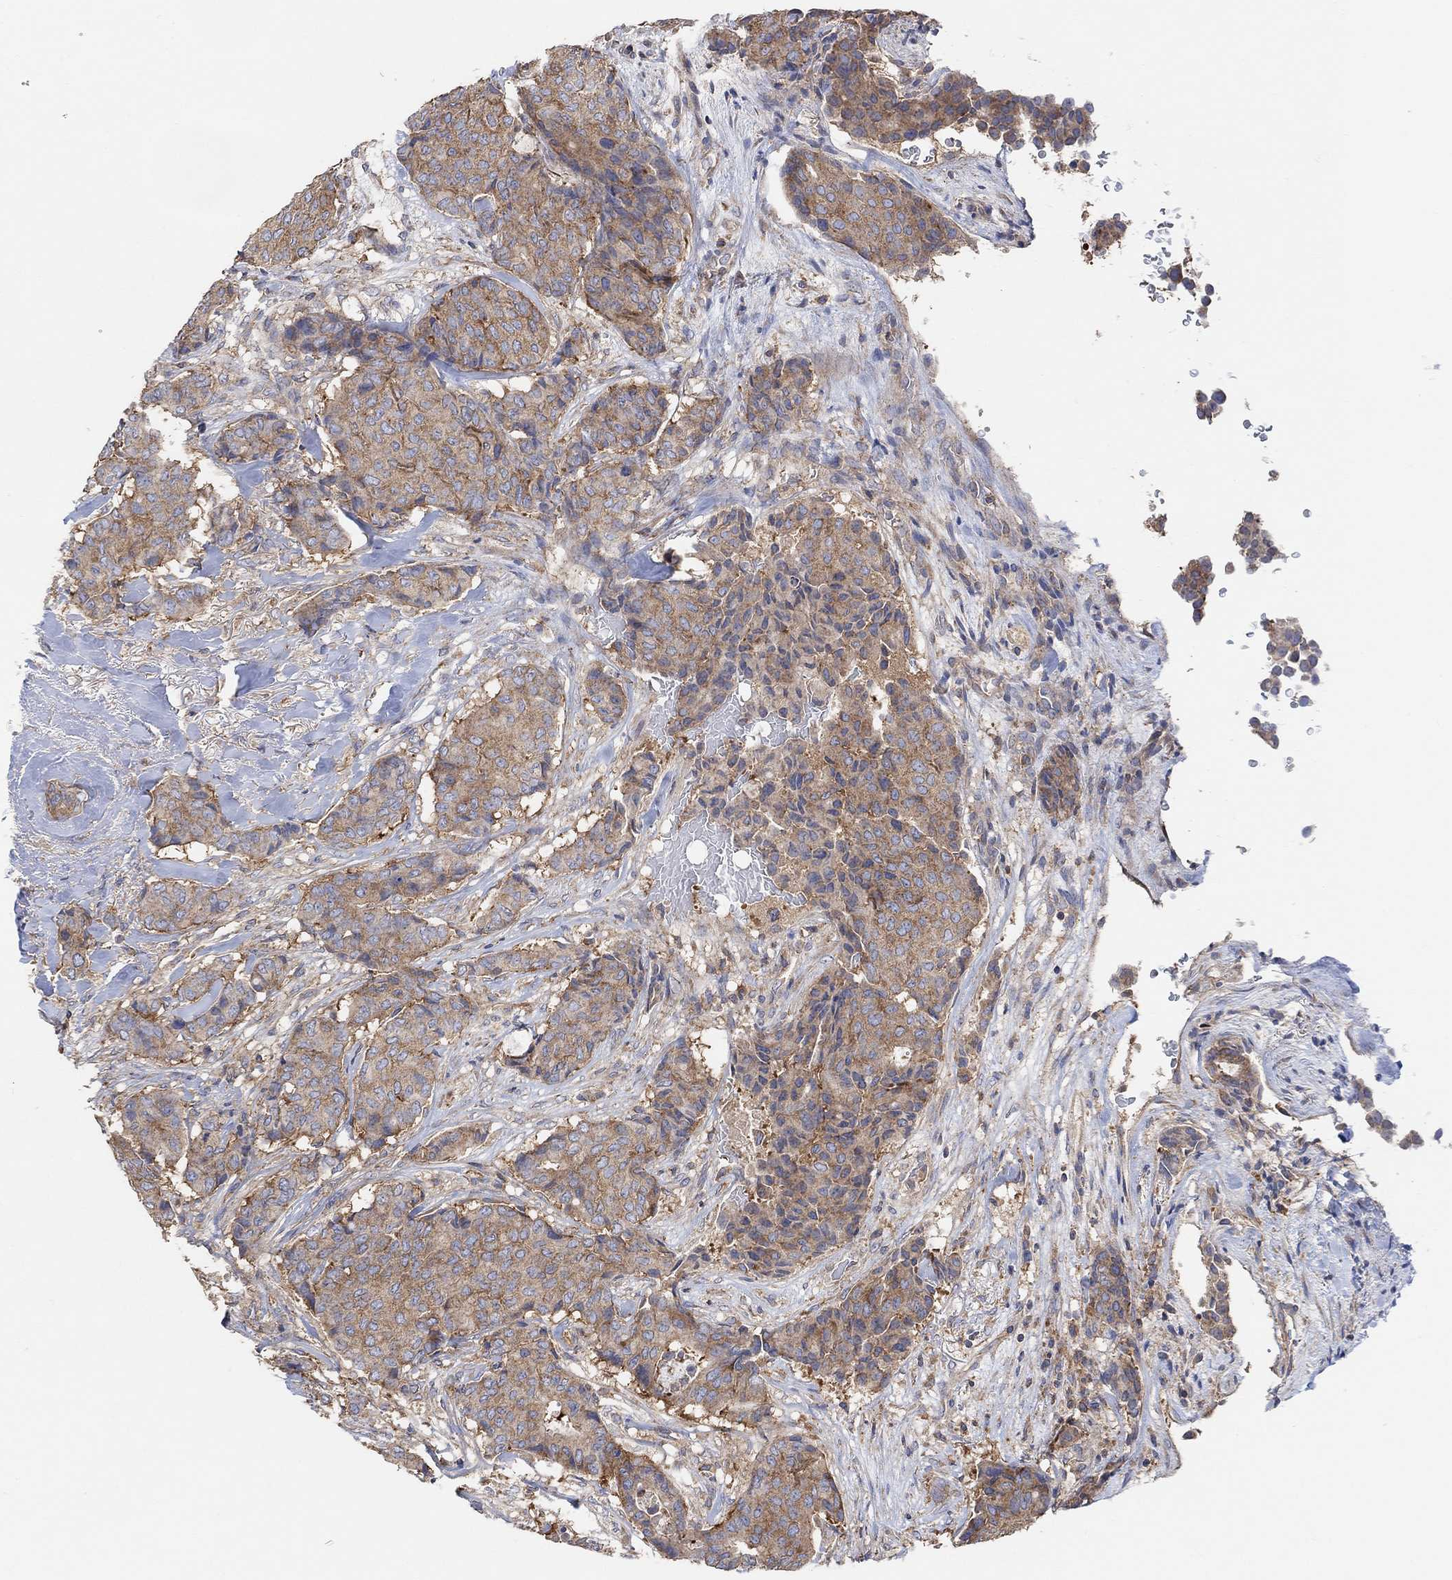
{"staining": {"intensity": "weak", "quantity": "25%-75%", "location": "cytoplasmic/membranous"}, "tissue": "breast cancer", "cell_type": "Tumor cells", "image_type": "cancer", "snomed": [{"axis": "morphology", "description": "Duct carcinoma"}, {"axis": "topography", "description": "Breast"}], "caption": "Protein expression analysis of invasive ductal carcinoma (breast) reveals weak cytoplasmic/membranous positivity in approximately 25%-75% of tumor cells.", "gene": "BLOC1S3", "patient": {"sex": "female", "age": 75}}